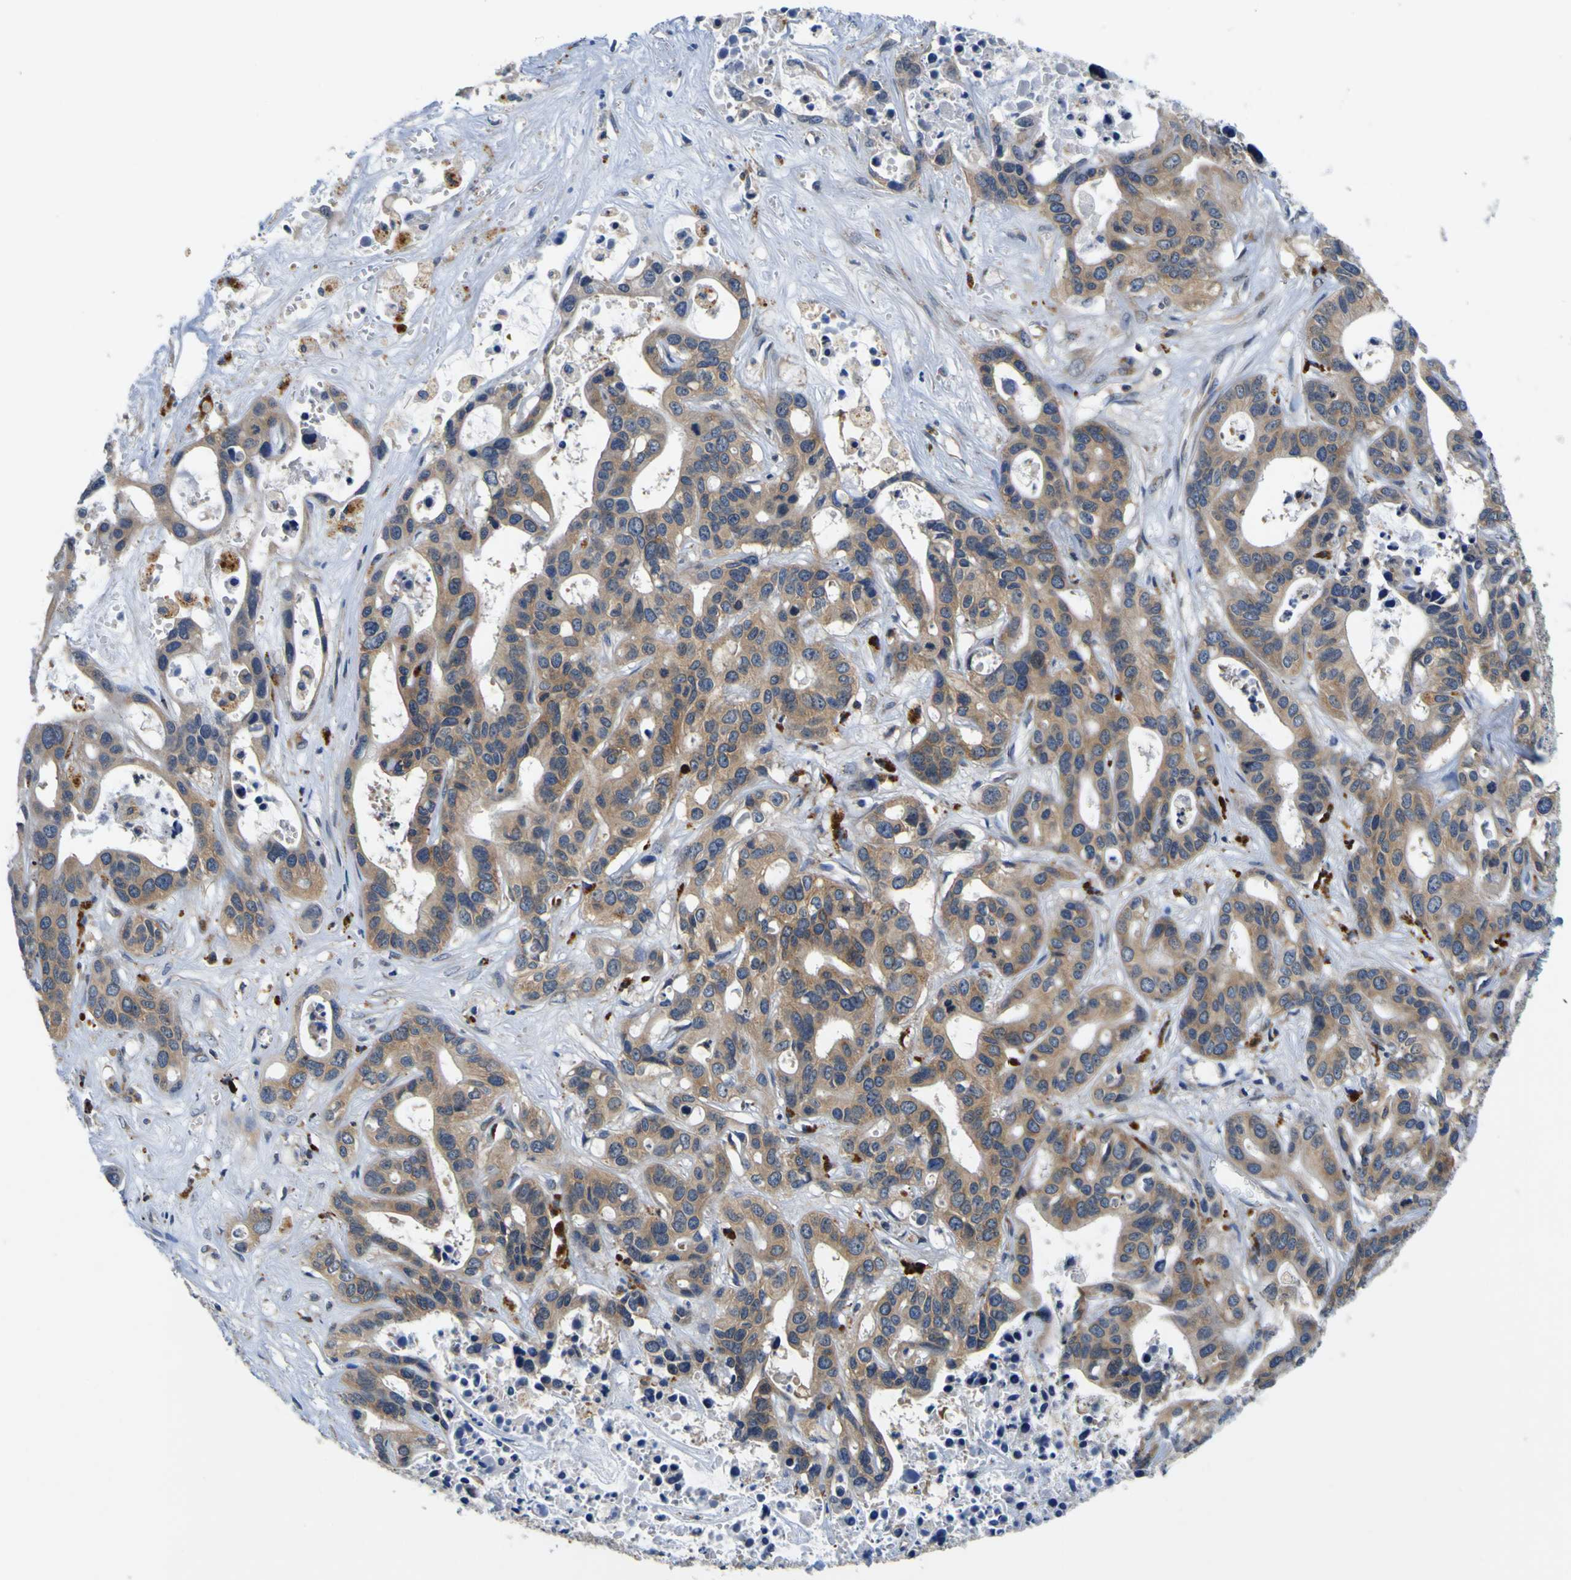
{"staining": {"intensity": "weak", "quantity": ">75%", "location": "cytoplasmic/membranous"}, "tissue": "liver cancer", "cell_type": "Tumor cells", "image_type": "cancer", "snomed": [{"axis": "morphology", "description": "Cholangiocarcinoma"}, {"axis": "topography", "description": "Liver"}], "caption": "Tumor cells reveal low levels of weak cytoplasmic/membranous positivity in approximately >75% of cells in human cholangiocarcinoma (liver).", "gene": "TNIK", "patient": {"sex": "female", "age": 65}}